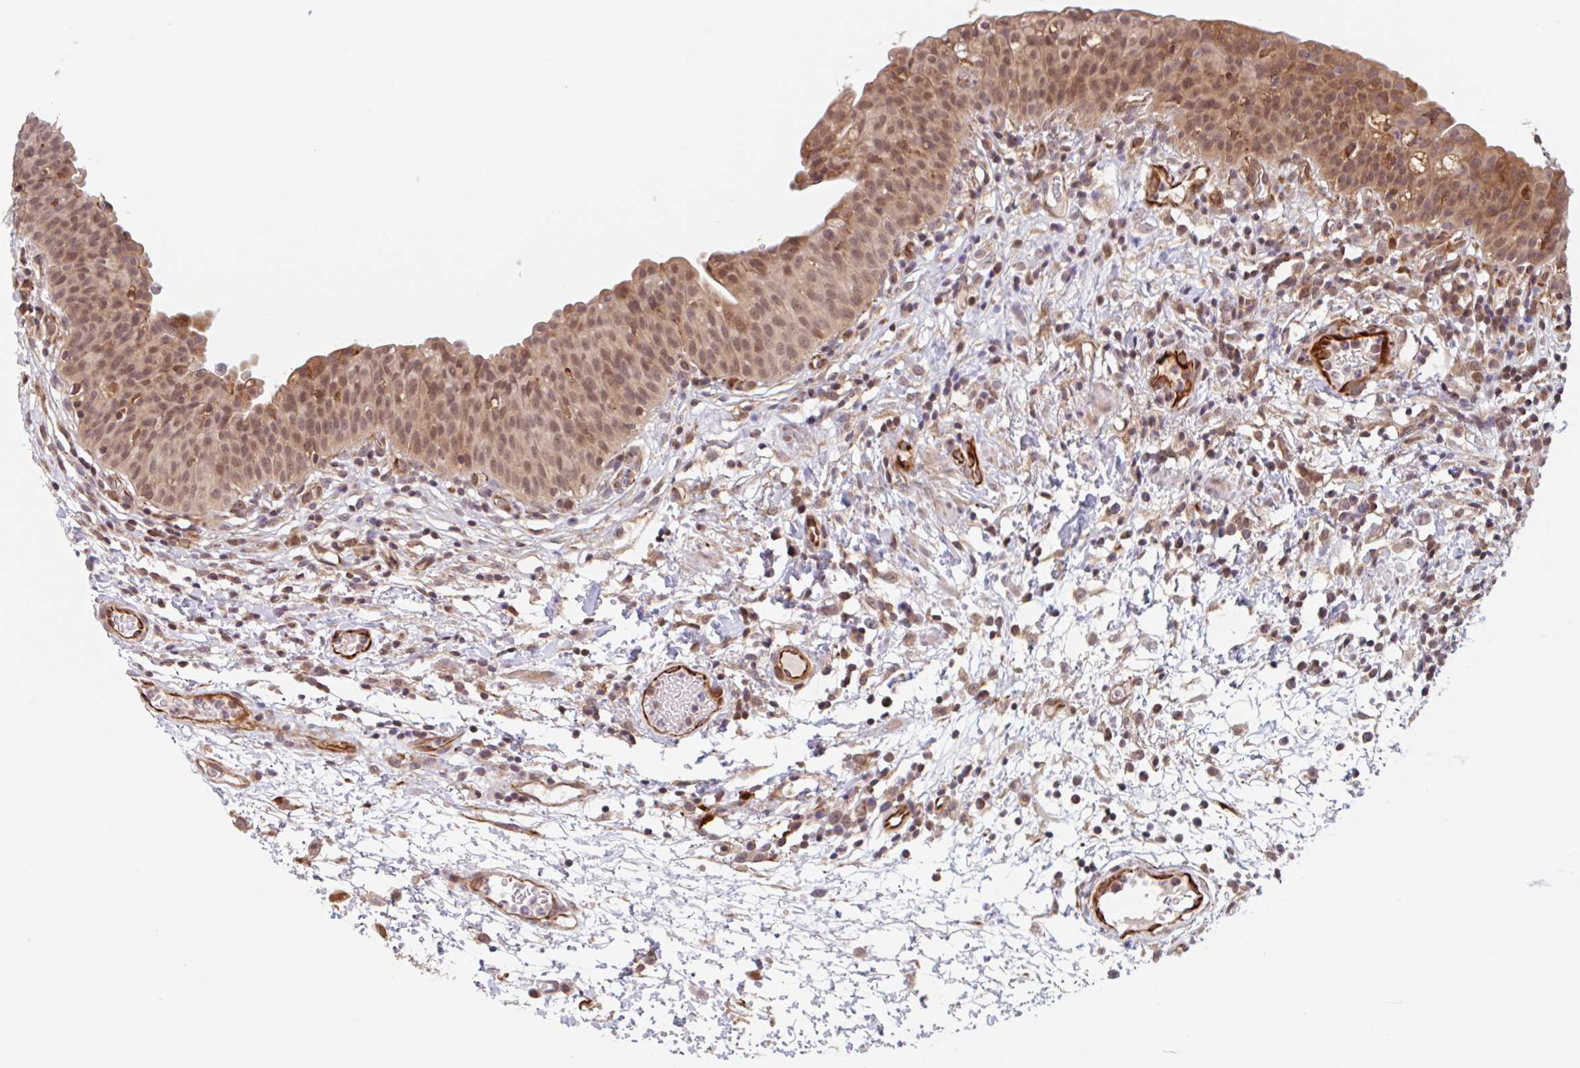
{"staining": {"intensity": "moderate", "quantity": ">75%", "location": "cytoplasmic/membranous,nuclear"}, "tissue": "urinary bladder", "cell_type": "Urothelial cells", "image_type": "normal", "snomed": [{"axis": "morphology", "description": "Normal tissue, NOS"}, {"axis": "morphology", "description": "Inflammation, NOS"}, {"axis": "topography", "description": "Urinary bladder"}], "caption": "IHC micrograph of unremarkable urinary bladder: urinary bladder stained using immunohistochemistry exhibits medium levels of moderate protein expression localized specifically in the cytoplasmic/membranous,nuclear of urothelial cells, appearing as a cytoplasmic/membranous,nuclear brown color.", "gene": "NUB1", "patient": {"sex": "male", "age": 57}}